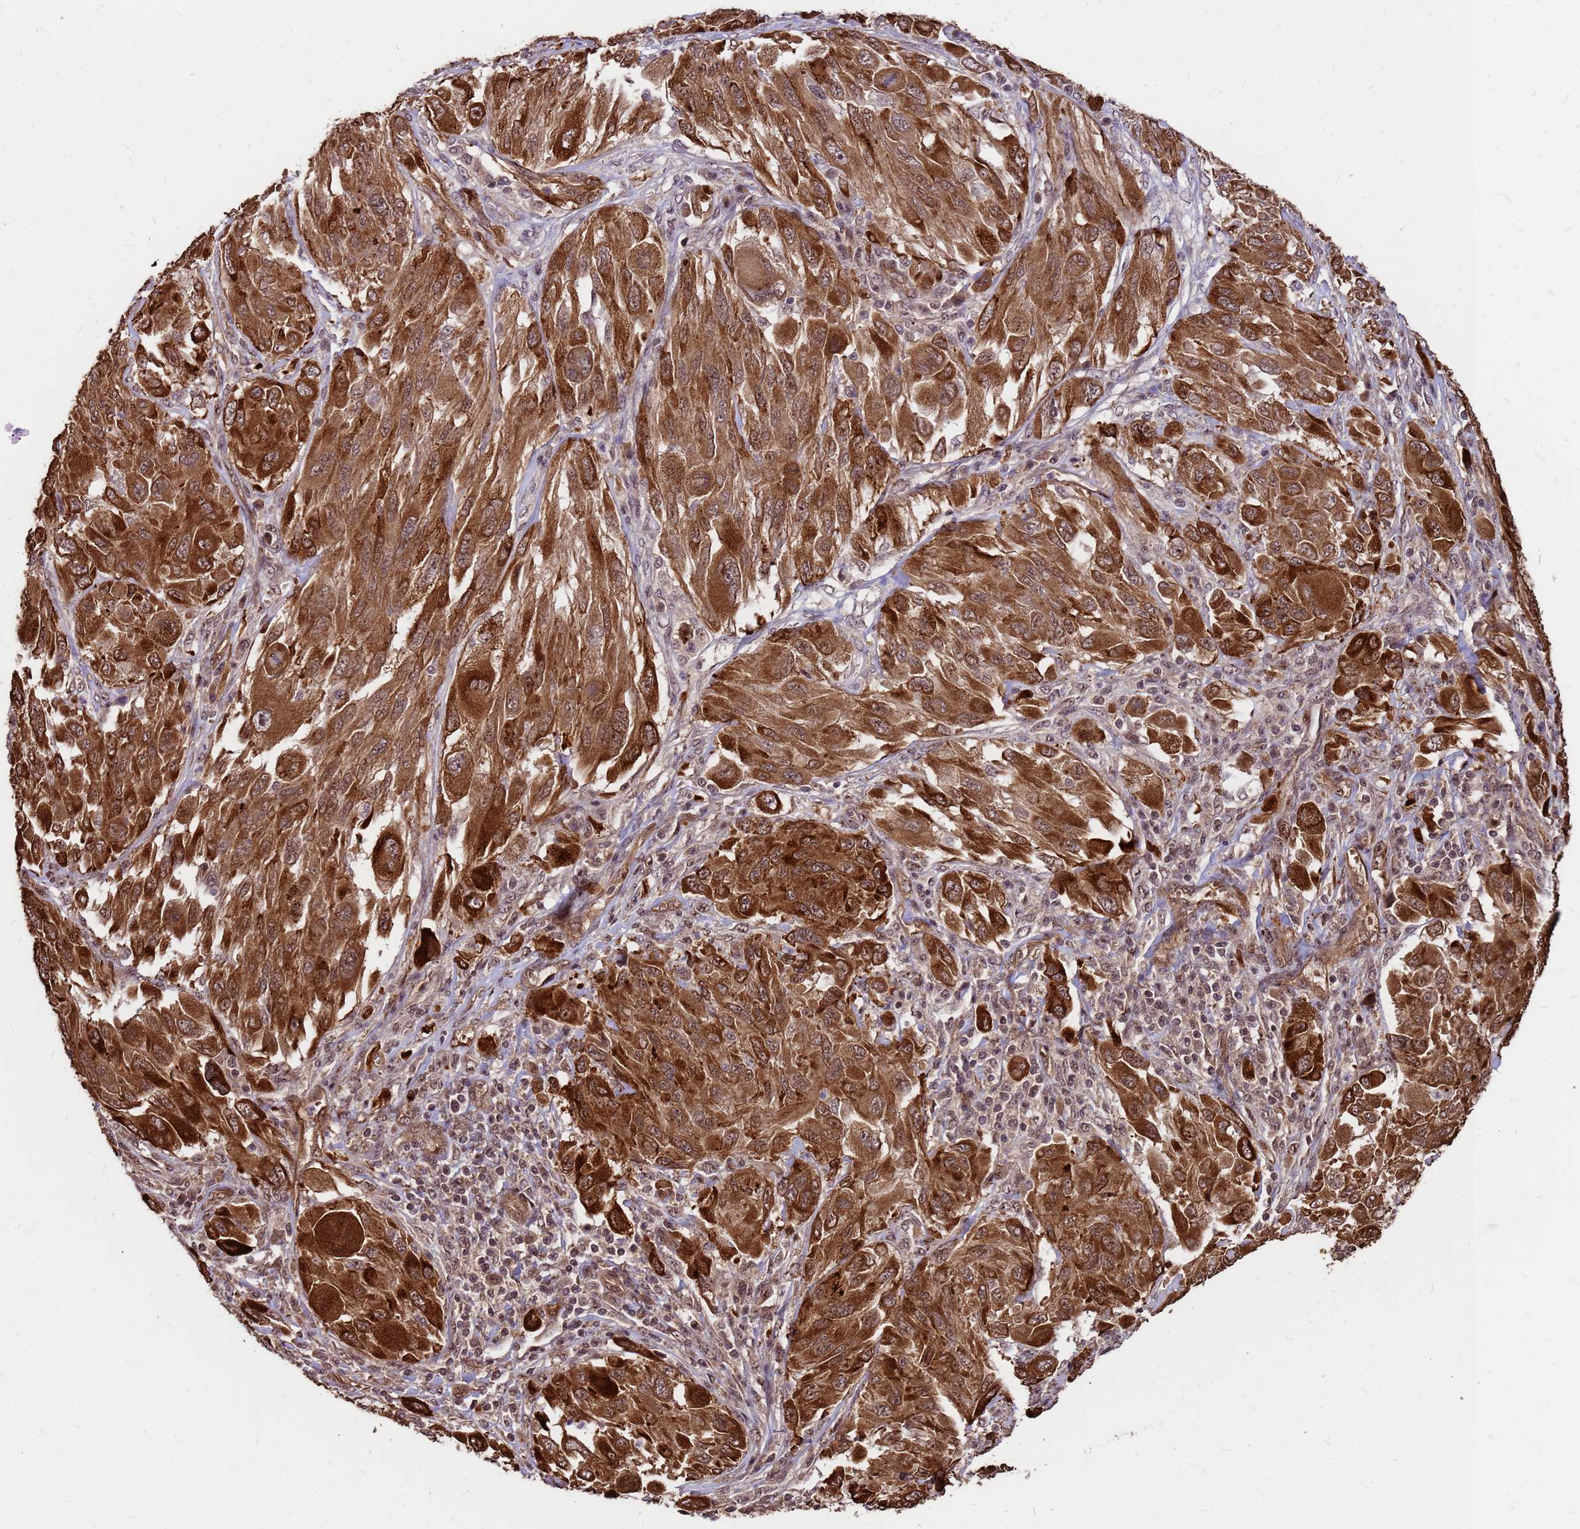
{"staining": {"intensity": "strong", "quantity": ">75%", "location": "cytoplasmic/membranous,nuclear"}, "tissue": "melanoma", "cell_type": "Tumor cells", "image_type": "cancer", "snomed": [{"axis": "morphology", "description": "Malignant melanoma, NOS"}, {"axis": "topography", "description": "Skin"}], "caption": "DAB (3,3'-diaminobenzidine) immunohistochemical staining of malignant melanoma shows strong cytoplasmic/membranous and nuclear protein staining in approximately >75% of tumor cells.", "gene": "GPATCH8", "patient": {"sex": "female", "age": 91}}